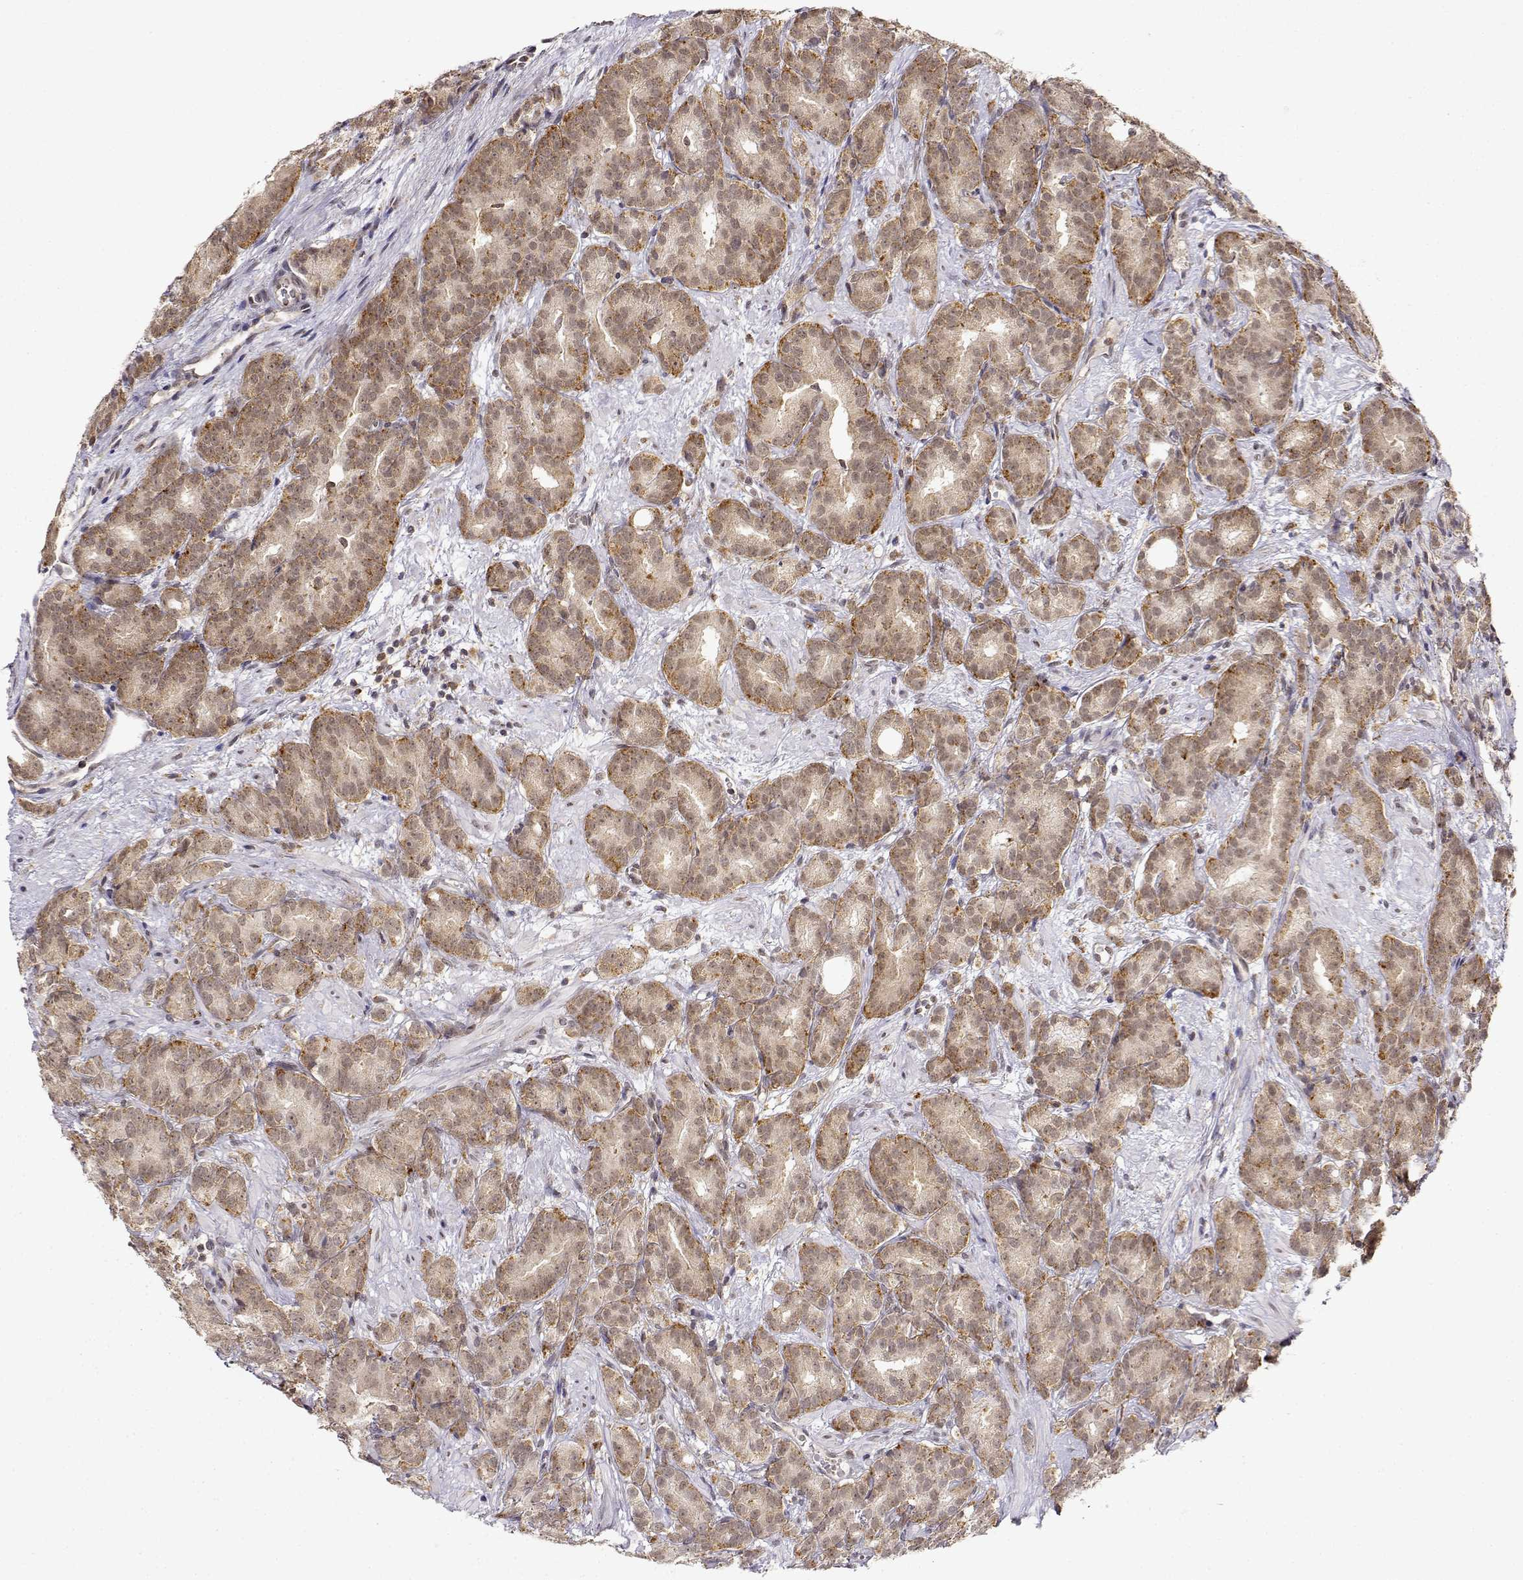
{"staining": {"intensity": "weak", "quantity": ">75%", "location": "cytoplasmic/membranous,nuclear"}, "tissue": "prostate cancer", "cell_type": "Tumor cells", "image_type": "cancer", "snomed": [{"axis": "morphology", "description": "Adenocarcinoma, High grade"}, {"axis": "topography", "description": "Prostate"}], "caption": "Tumor cells demonstrate low levels of weak cytoplasmic/membranous and nuclear expression in approximately >75% of cells in human prostate cancer.", "gene": "RNF13", "patient": {"sex": "male", "age": 90}}